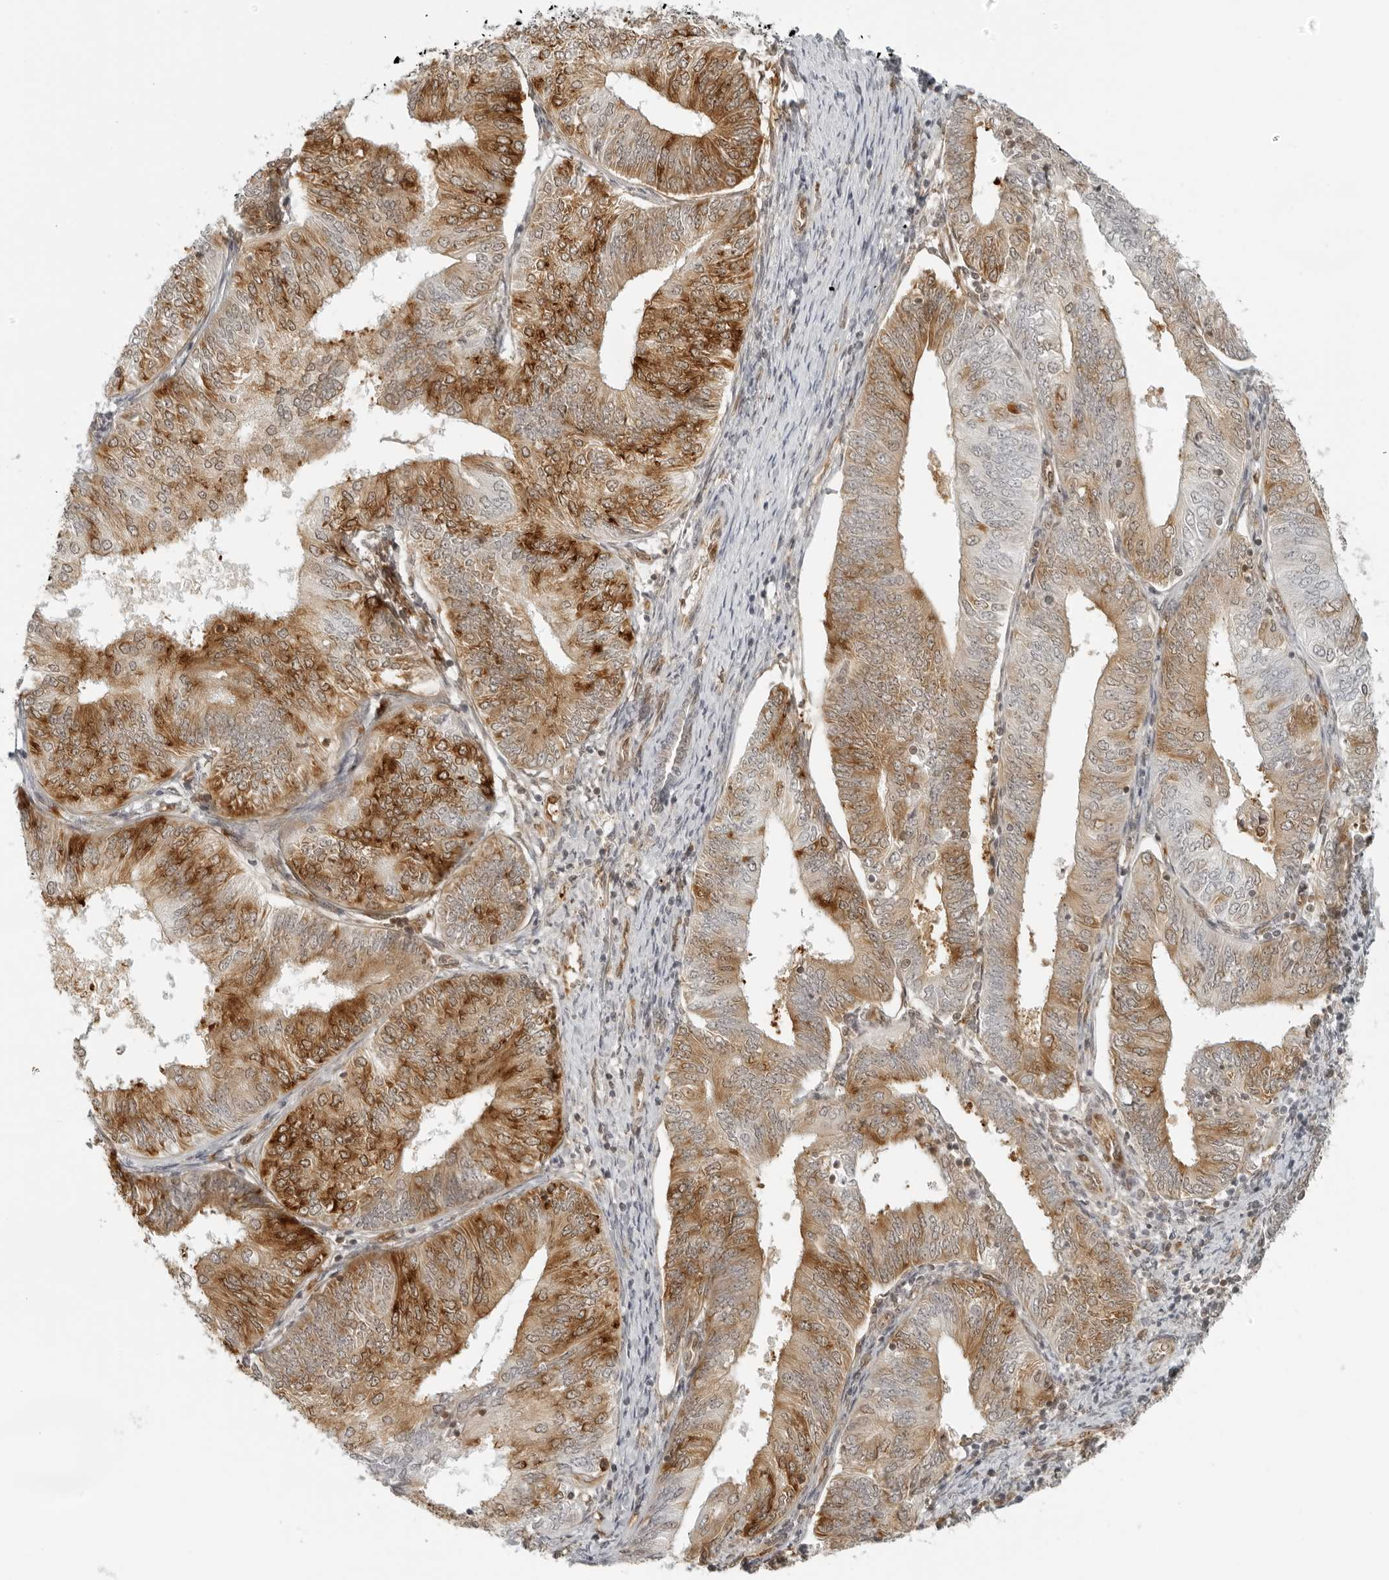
{"staining": {"intensity": "strong", "quantity": ">75%", "location": "cytoplasmic/membranous"}, "tissue": "endometrial cancer", "cell_type": "Tumor cells", "image_type": "cancer", "snomed": [{"axis": "morphology", "description": "Adenocarcinoma, NOS"}, {"axis": "topography", "description": "Endometrium"}], "caption": "A high-resolution photomicrograph shows immunohistochemistry staining of endometrial adenocarcinoma, which shows strong cytoplasmic/membranous positivity in approximately >75% of tumor cells.", "gene": "EIF4G1", "patient": {"sex": "female", "age": 58}}